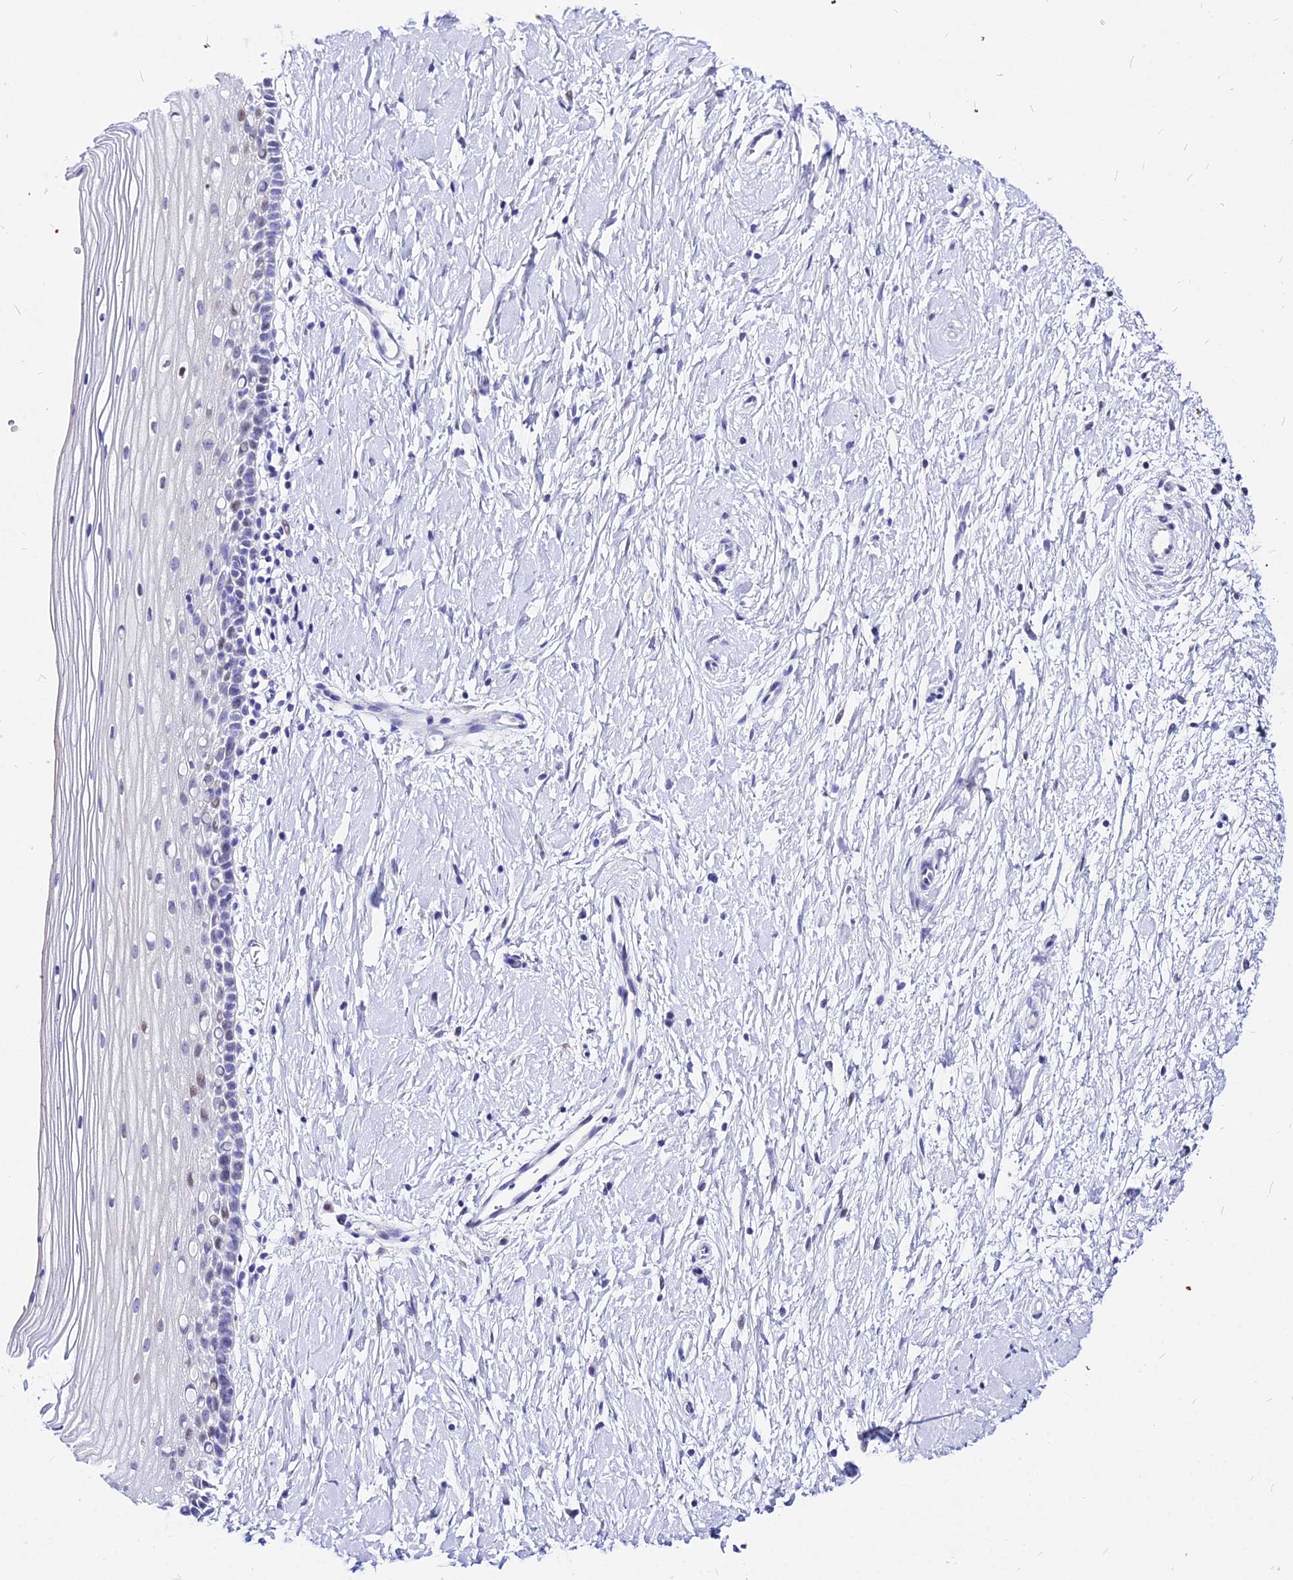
{"staining": {"intensity": "moderate", "quantity": "<25%", "location": "cytoplasmic/membranous"}, "tissue": "cervix", "cell_type": "Squamous epithelial cells", "image_type": "normal", "snomed": [{"axis": "morphology", "description": "Normal tissue, NOS"}, {"axis": "topography", "description": "Cervix"}], "caption": "Immunohistochemistry (DAB (3,3'-diaminobenzidine)) staining of unremarkable cervix exhibits moderate cytoplasmic/membranous protein staining in about <25% of squamous epithelial cells. The protein of interest is shown in brown color, while the nuclei are stained blue.", "gene": "CARD18", "patient": {"sex": "female", "age": 39}}